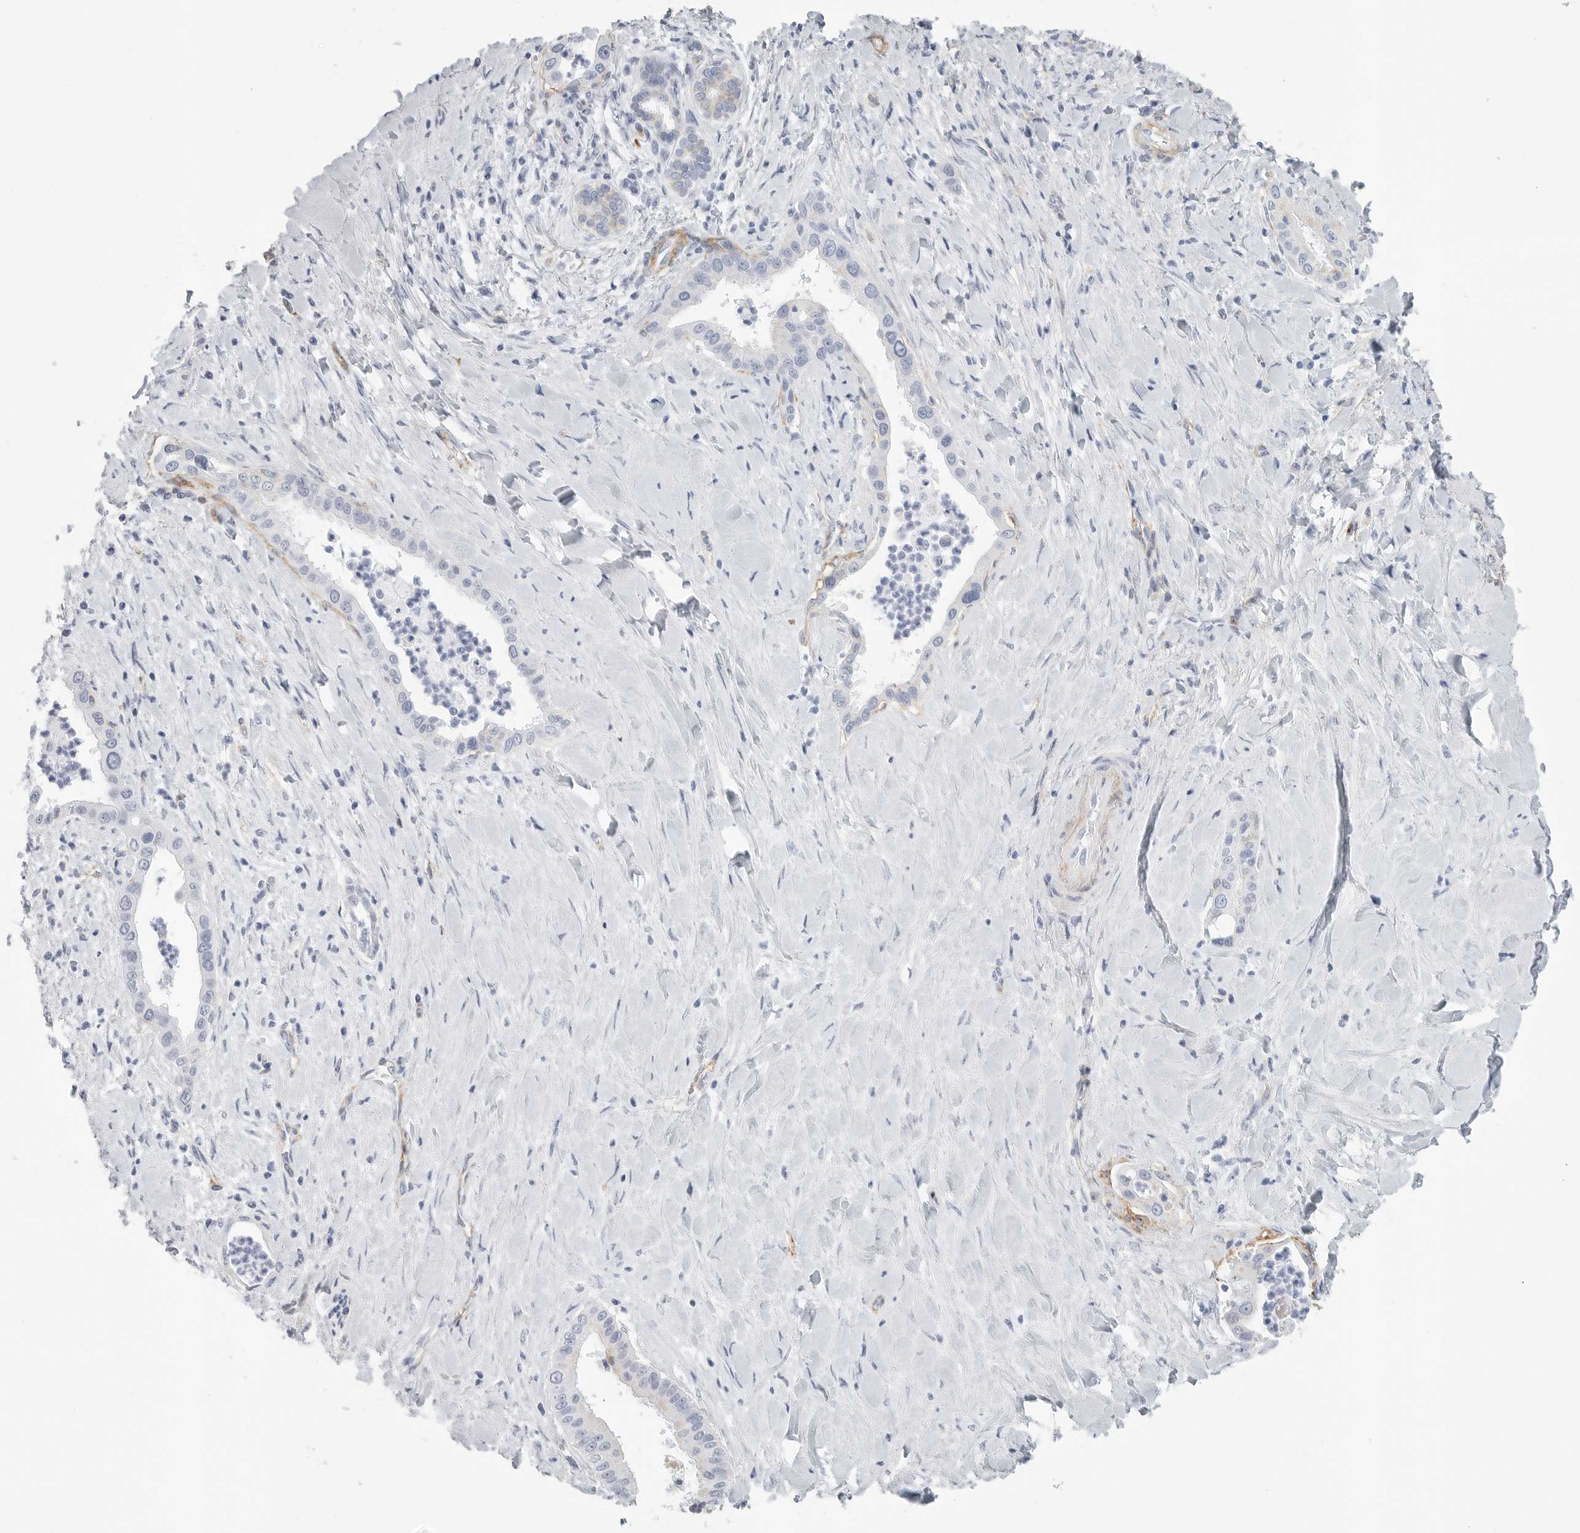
{"staining": {"intensity": "negative", "quantity": "none", "location": "none"}, "tissue": "liver cancer", "cell_type": "Tumor cells", "image_type": "cancer", "snomed": [{"axis": "morphology", "description": "Cholangiocarcinoma"}, {"axis": "topography", "description": "Liver"}], "caption": "Liver cancer was stained to show a protein in brown. There is no significant positivity in tumor cells.", "gene": "TNR", "patient": {"sex": "female", "age": 54}}